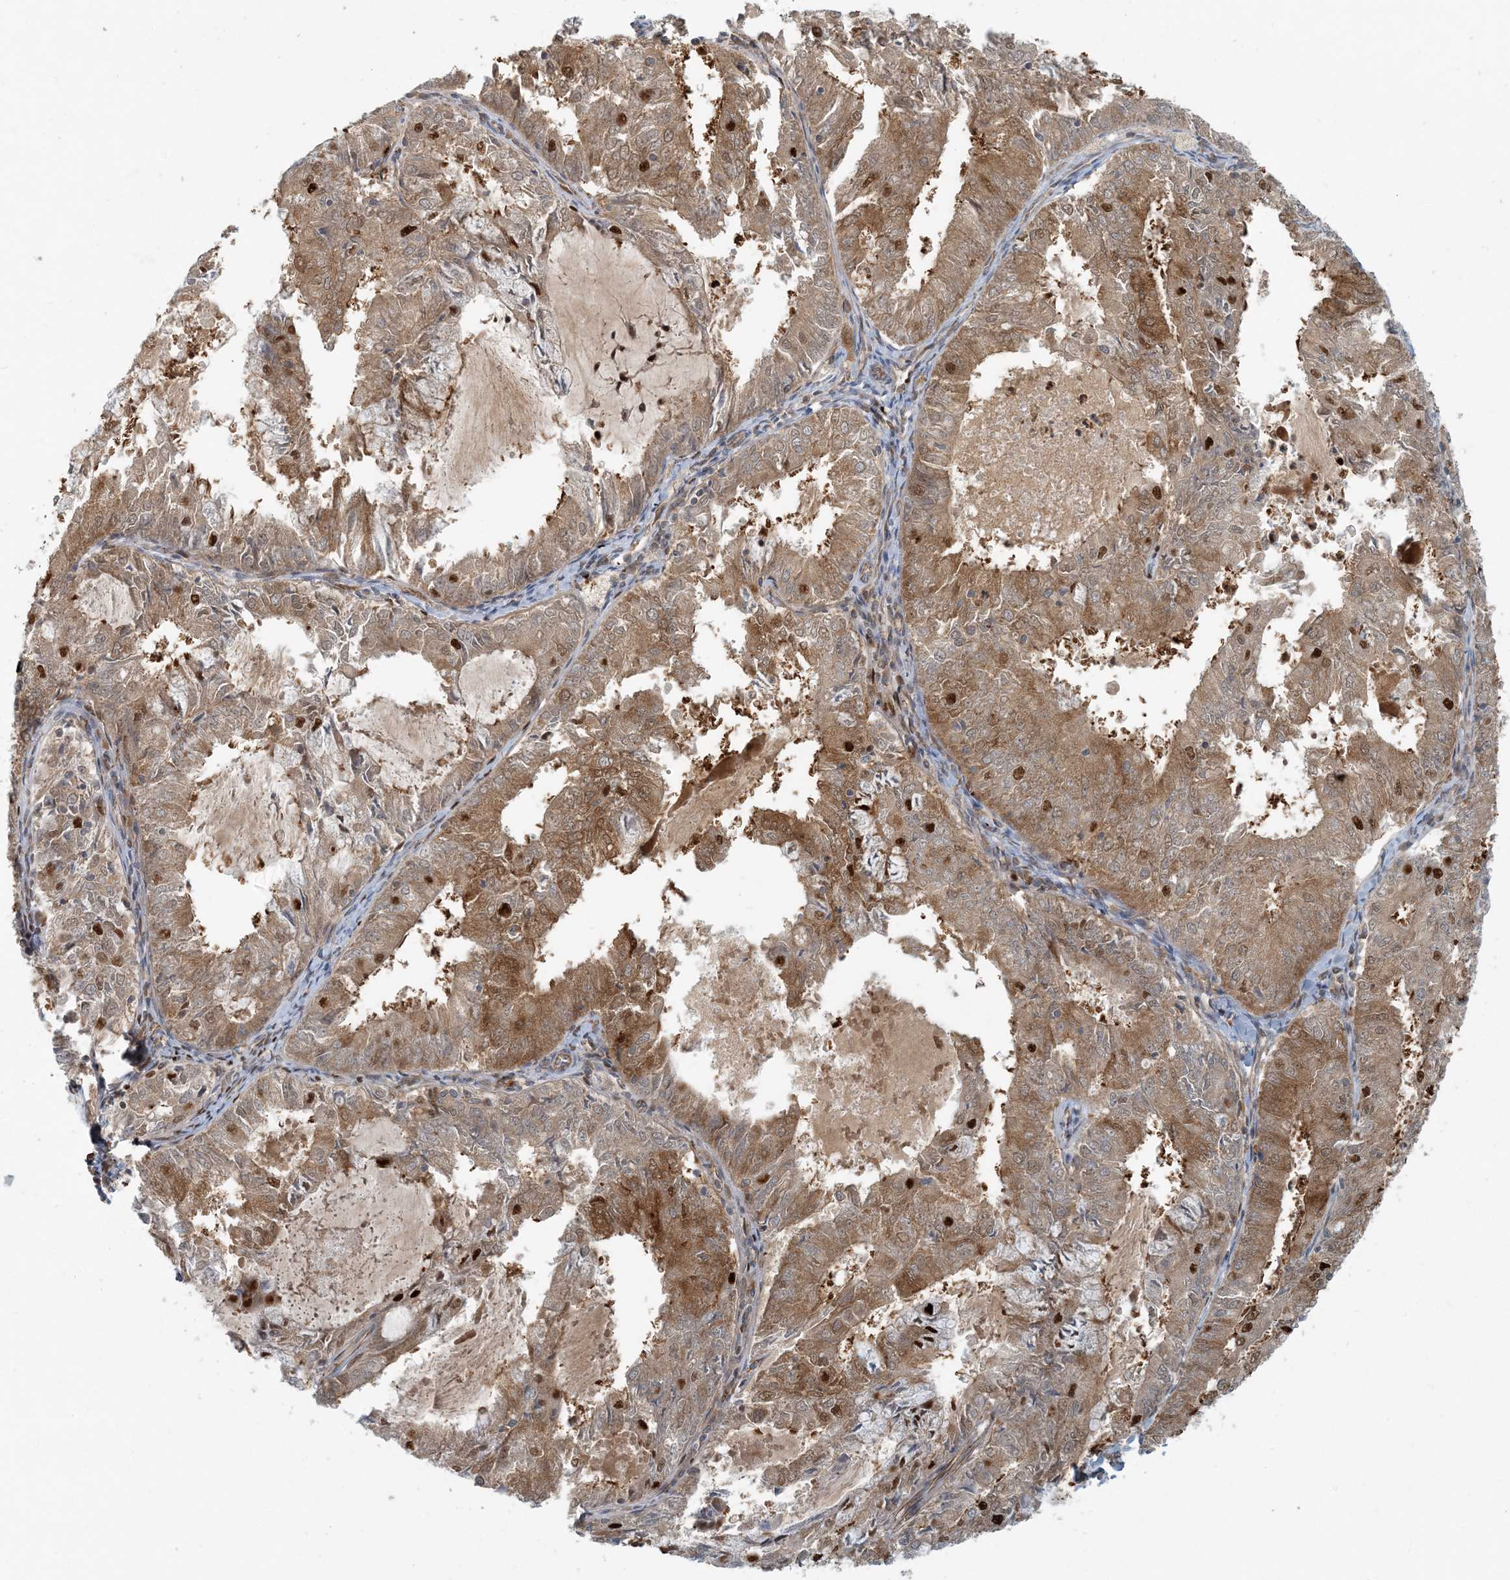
{"staining": {"intensity": "moderate", "quantity": ">75%", "location": "cytoplasmic/membranous,nuclear"}, "tissue": "endometrial cancer", "cell_type": "Tumor cells", "image_type": "cancer", "snomed": [{"axis": "morphology", "description": "Adenocarcinoma, NOS"}, {"axis": "topography", "description": "Endometrium"}], "caption": "Immunohistochemistry (DAB) staining of endometrial adenocarcinoma displays moderate cytoplasmic/membranous and nuclear protein positivity in about >75% of tumor cells.", "gene": "AK9", "patient": {"sex": "female", "age": 57}}